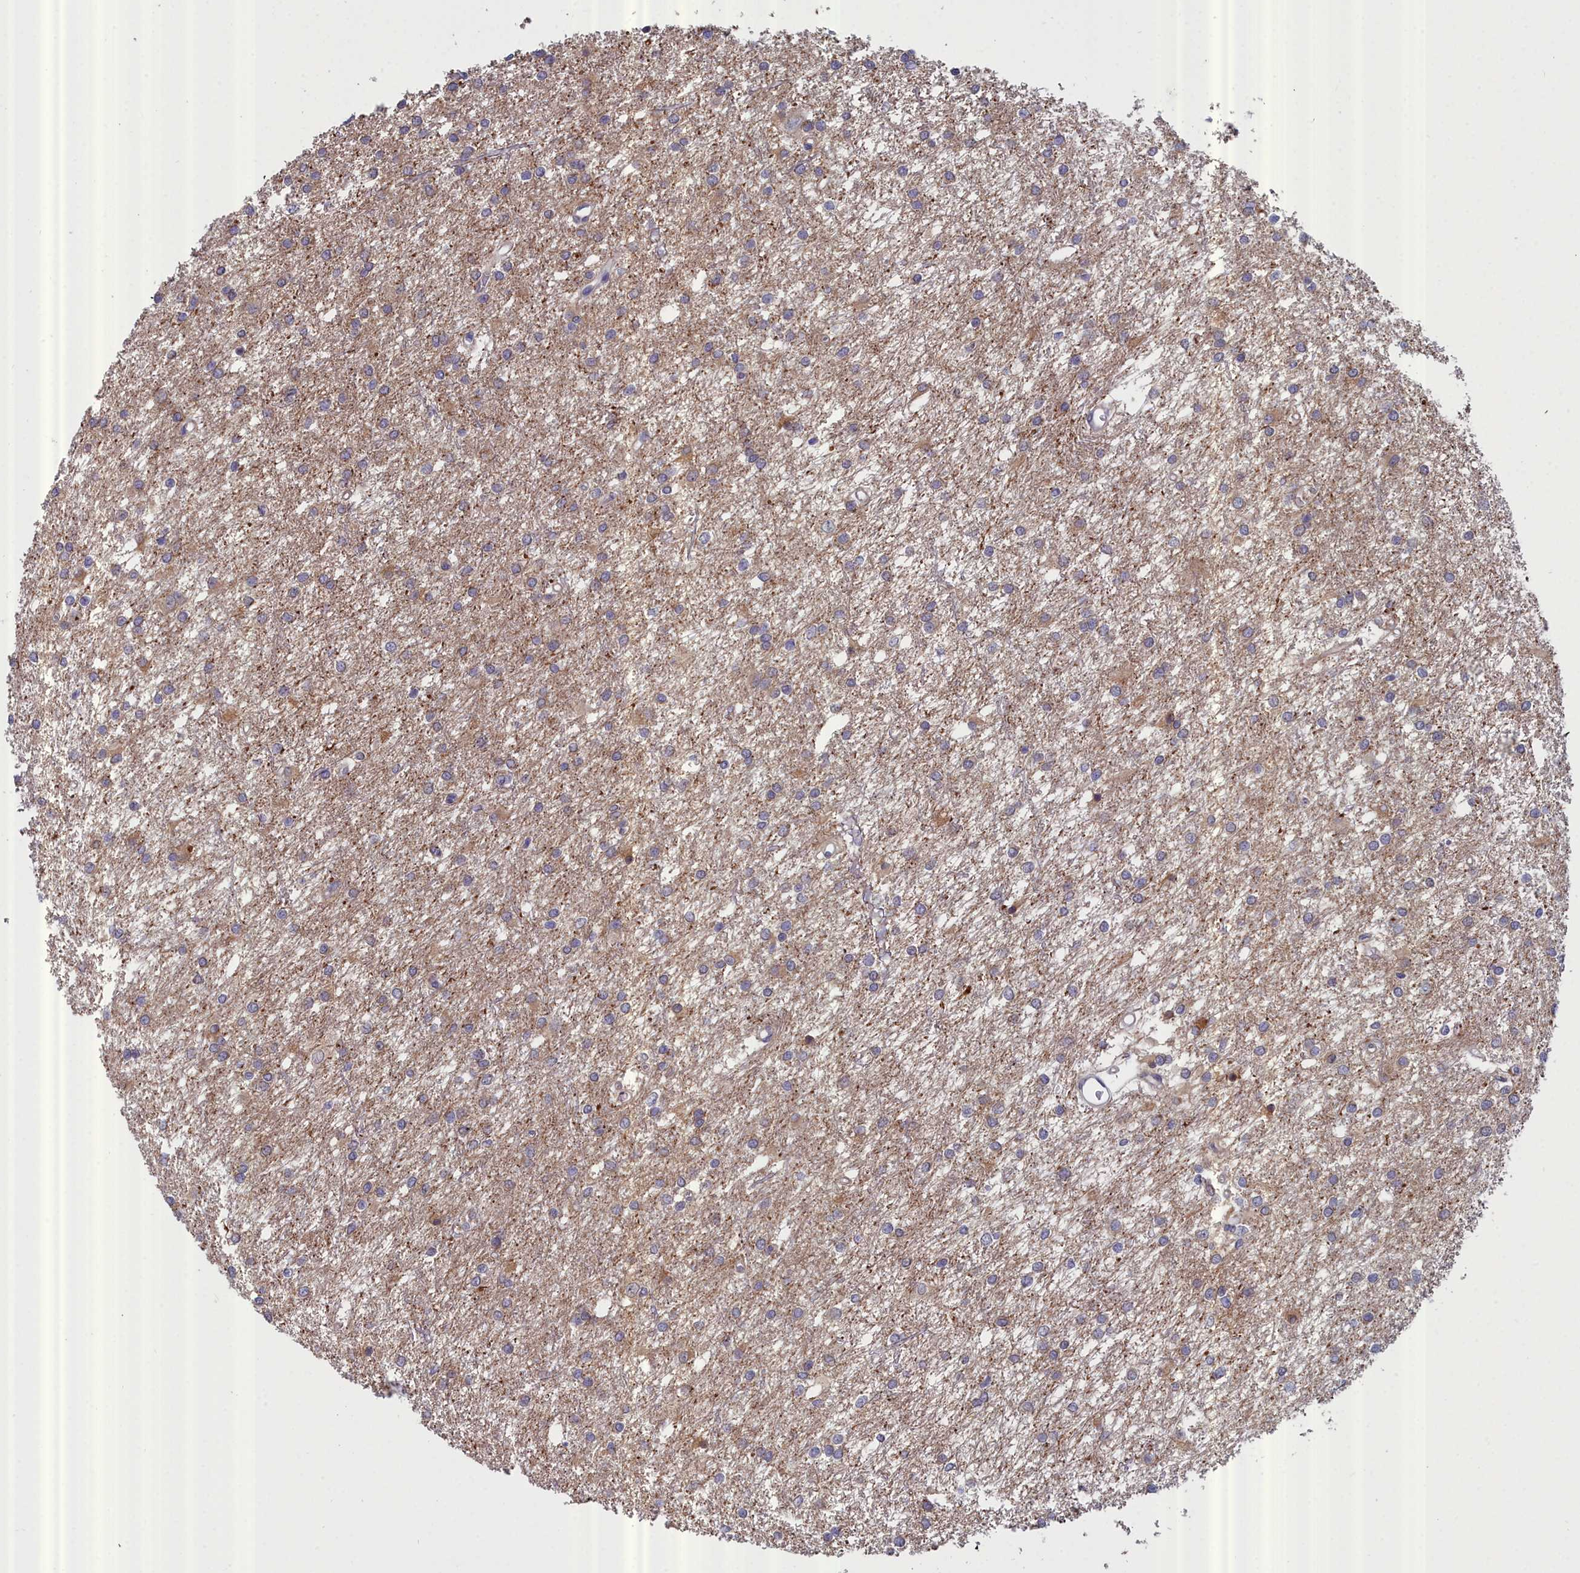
{"staining": {"intensity": "negative", "quantity": "none", "location": "none"}, "tissue": "glioma", "cell_type": "Tumor cells", "image_type": "cancer", "snomed": [{"axis": "morphology", "description": "Glioma, malignant, High grade"}, {"axis": "topography", "description": "Brain"}], "caption": "Tumor cells show no significant staining in malignant high-grade glioma.", "gene": "RDX", "patient": {"sex": "female", "age": 50}}